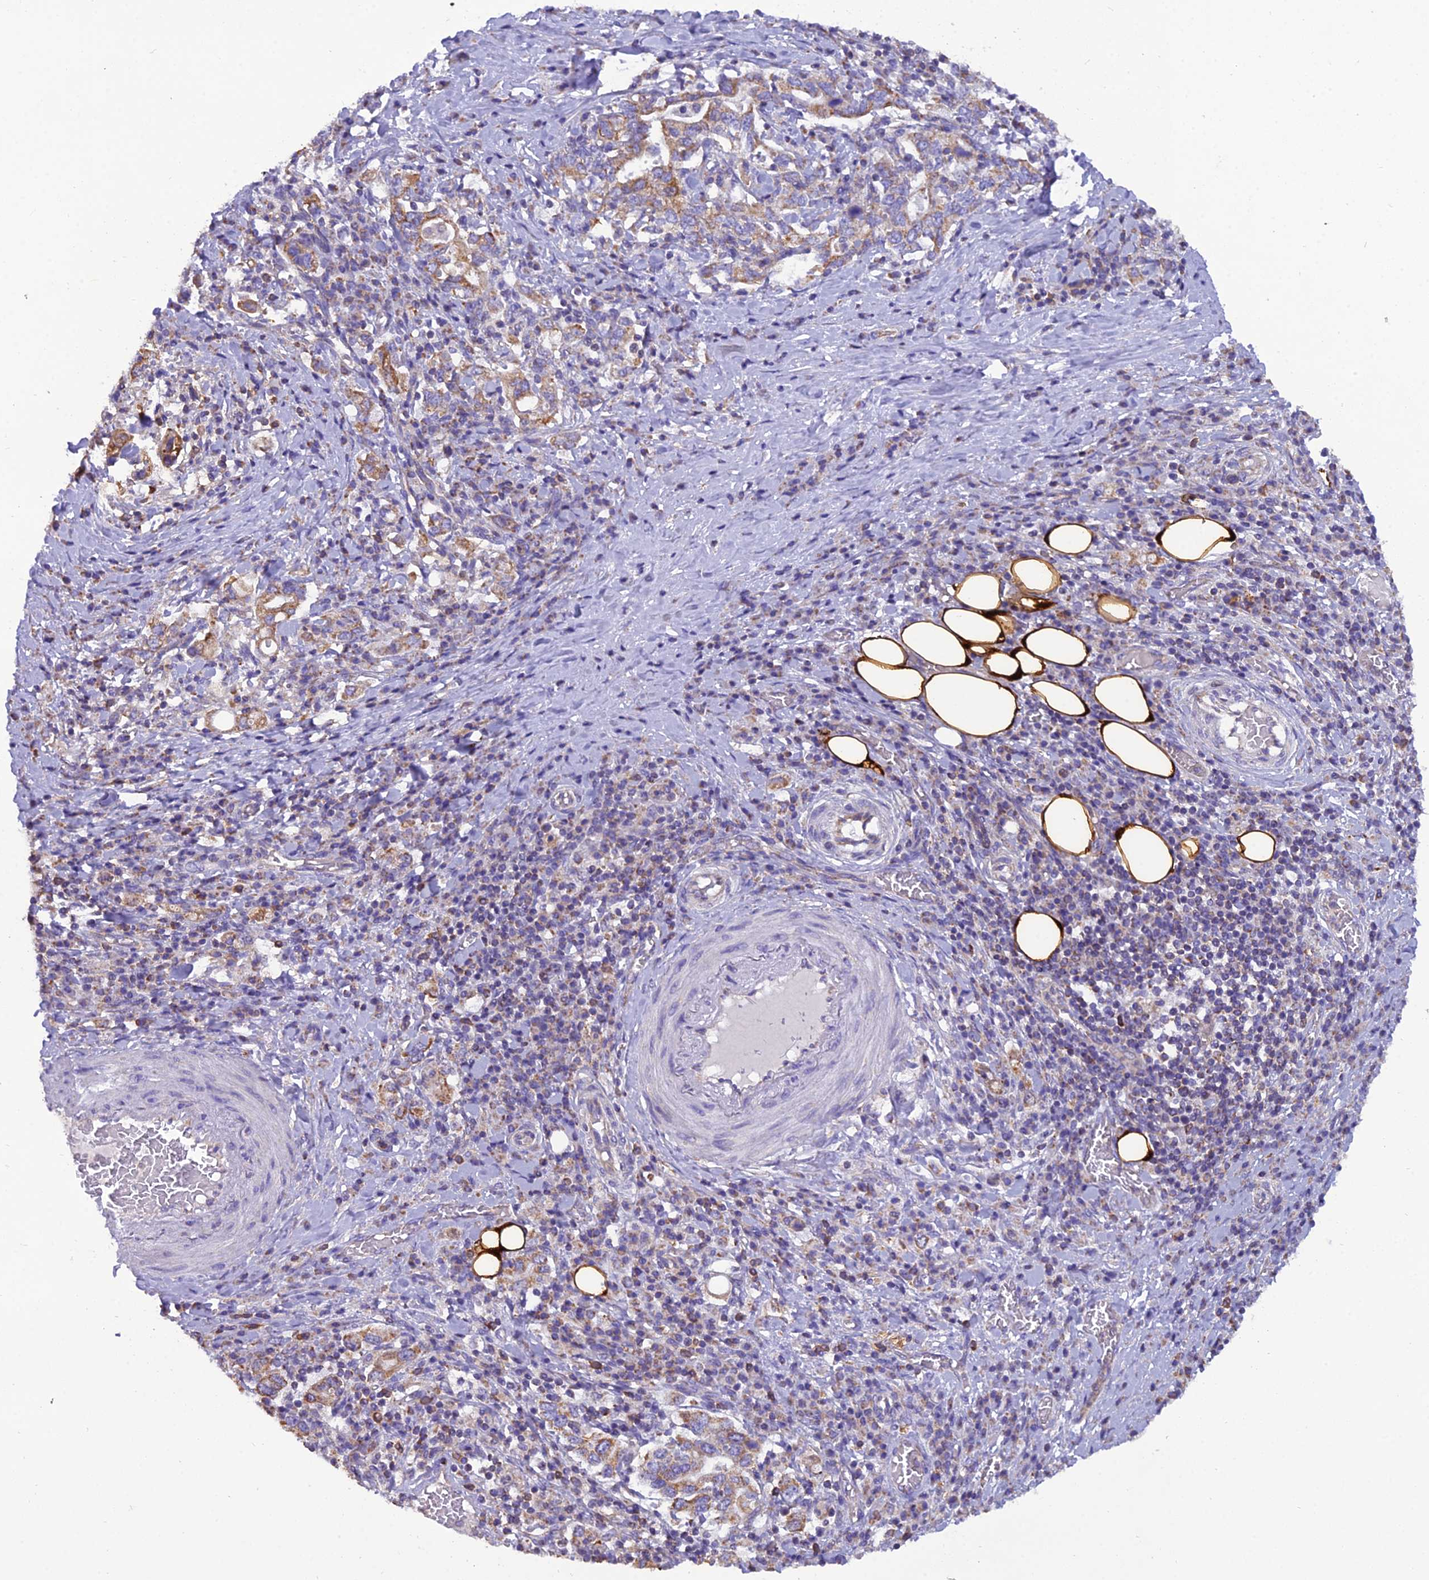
{"staining": {"intensity": "moderate", "quantity": ">75%", "location": "cytoplasmic/membranous"}, "tissue": "stomach cancer", "cell_type": "Tumor cells", "image_type": "cancer", "snomed": [{"axis": "morphology", "description": "Adenocarcinoma, NOS"}, {"axis": "topography", "description": "Stomach, upper"}, {"axis": "topography", "description": "Stomach"}], "caption": "Immunohistochemistry (DAB) staining of adenocarcinoma (stomach) shows moderate cytoplasmic/membranous protein positivity in approximately >75% of tumor cells.", "gene": "GPD1", "patient": {"sex": "male", "age": 62}}